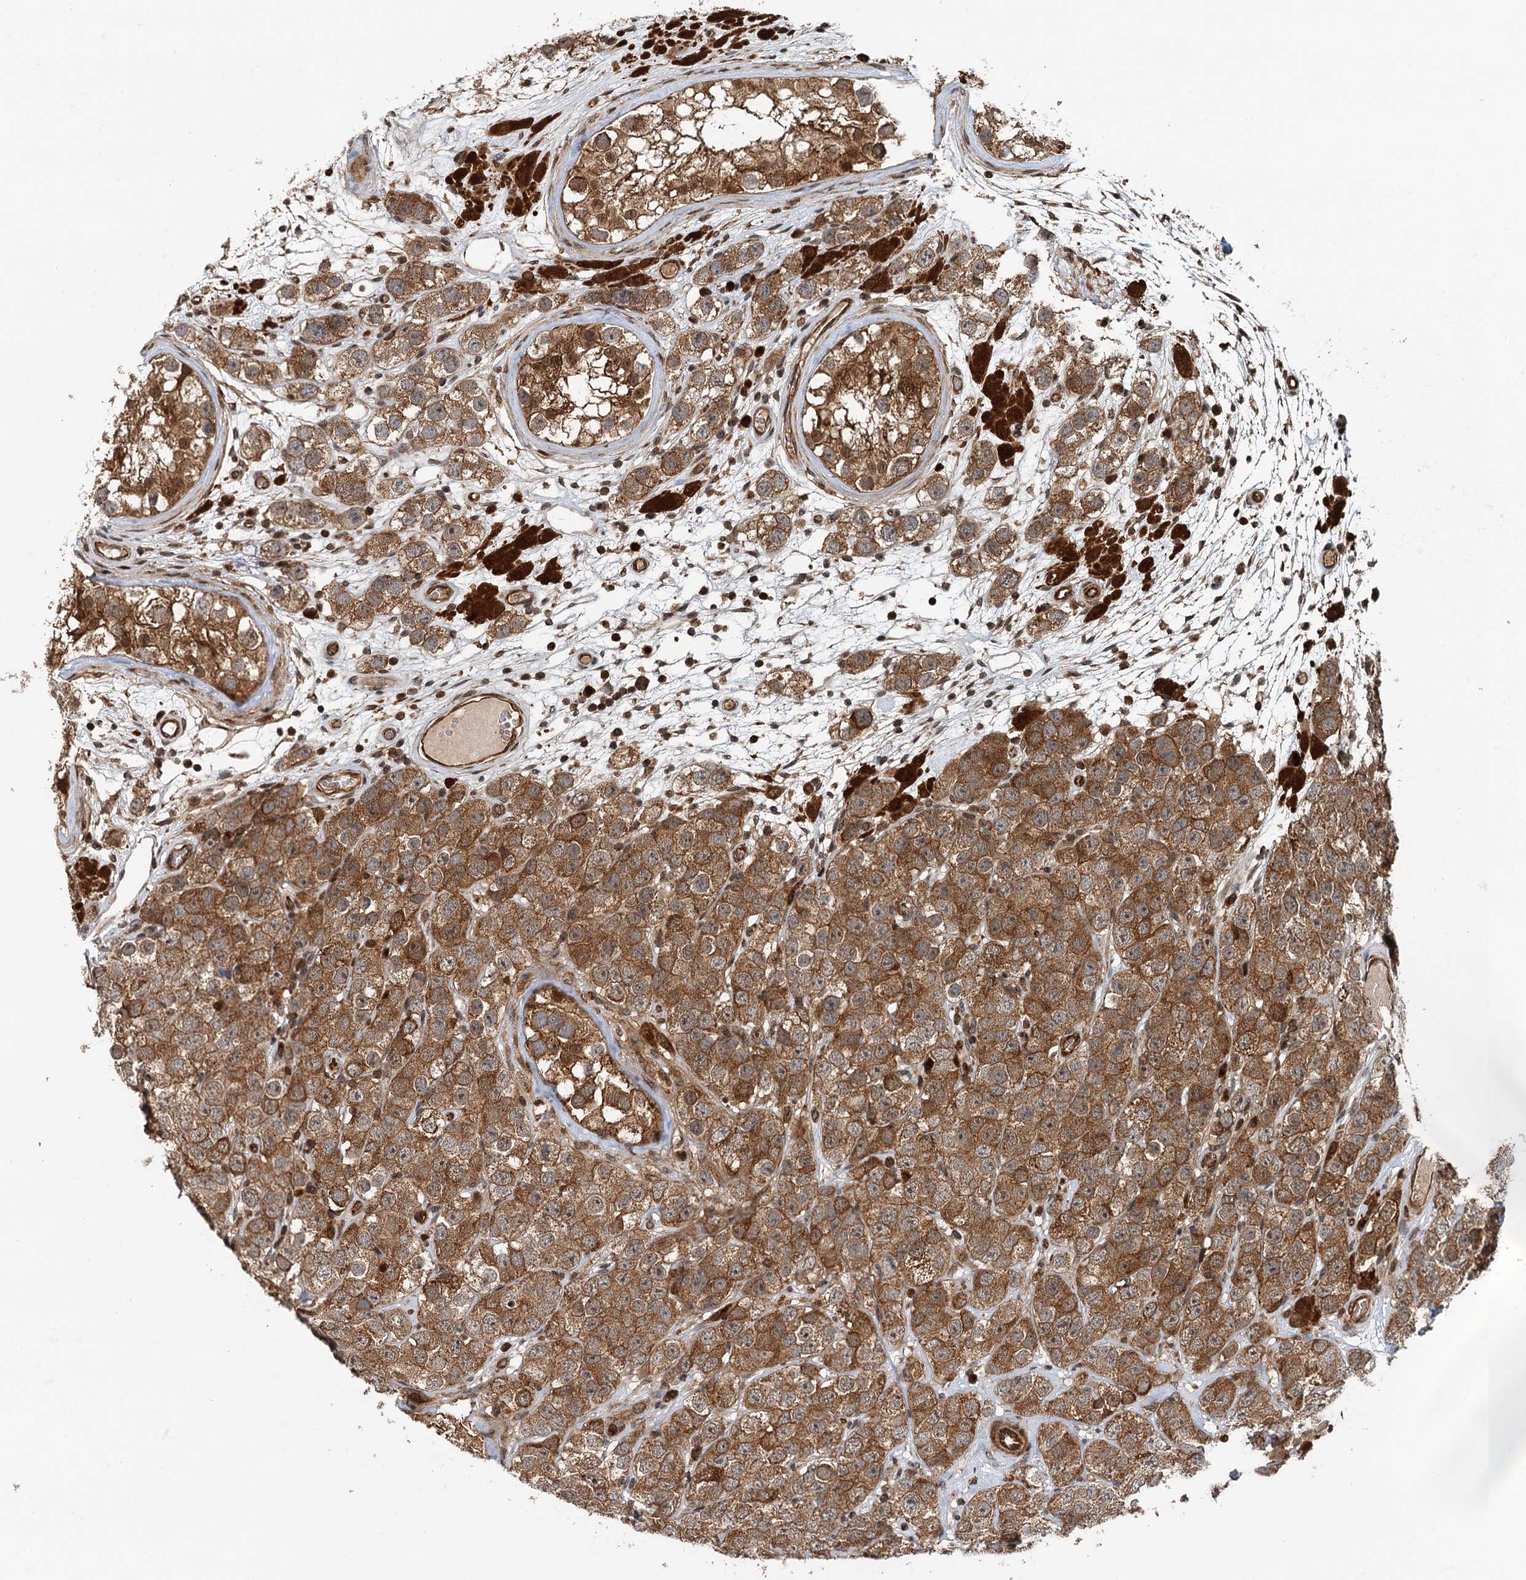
{"staining": {"intensity": "moderate", "quantity": ">75%", "location": "cytoplasmic/membranous"}, "tissue": "testis cancer", "cell_type": "Tumor cells", "image_type": "cancer", "snomed": [{"axis": "morphology", "description": "Seminoma, NOS"}, {"axis": "topography", "description": "Testis"}], "caption": "DAB immunohistochemical staining of testis cancer demonstrates moderate cytoplasmic/membranous protein expression in about >75% of tumor cells. The staining was performed using DAB (3,3'-diaminobenzidine), with brown indicating positive protein expression. Nuclei are stained blue with hematoxylin.", "gene": "STUB1", "patient": {"sex": "male", "age": 28}}